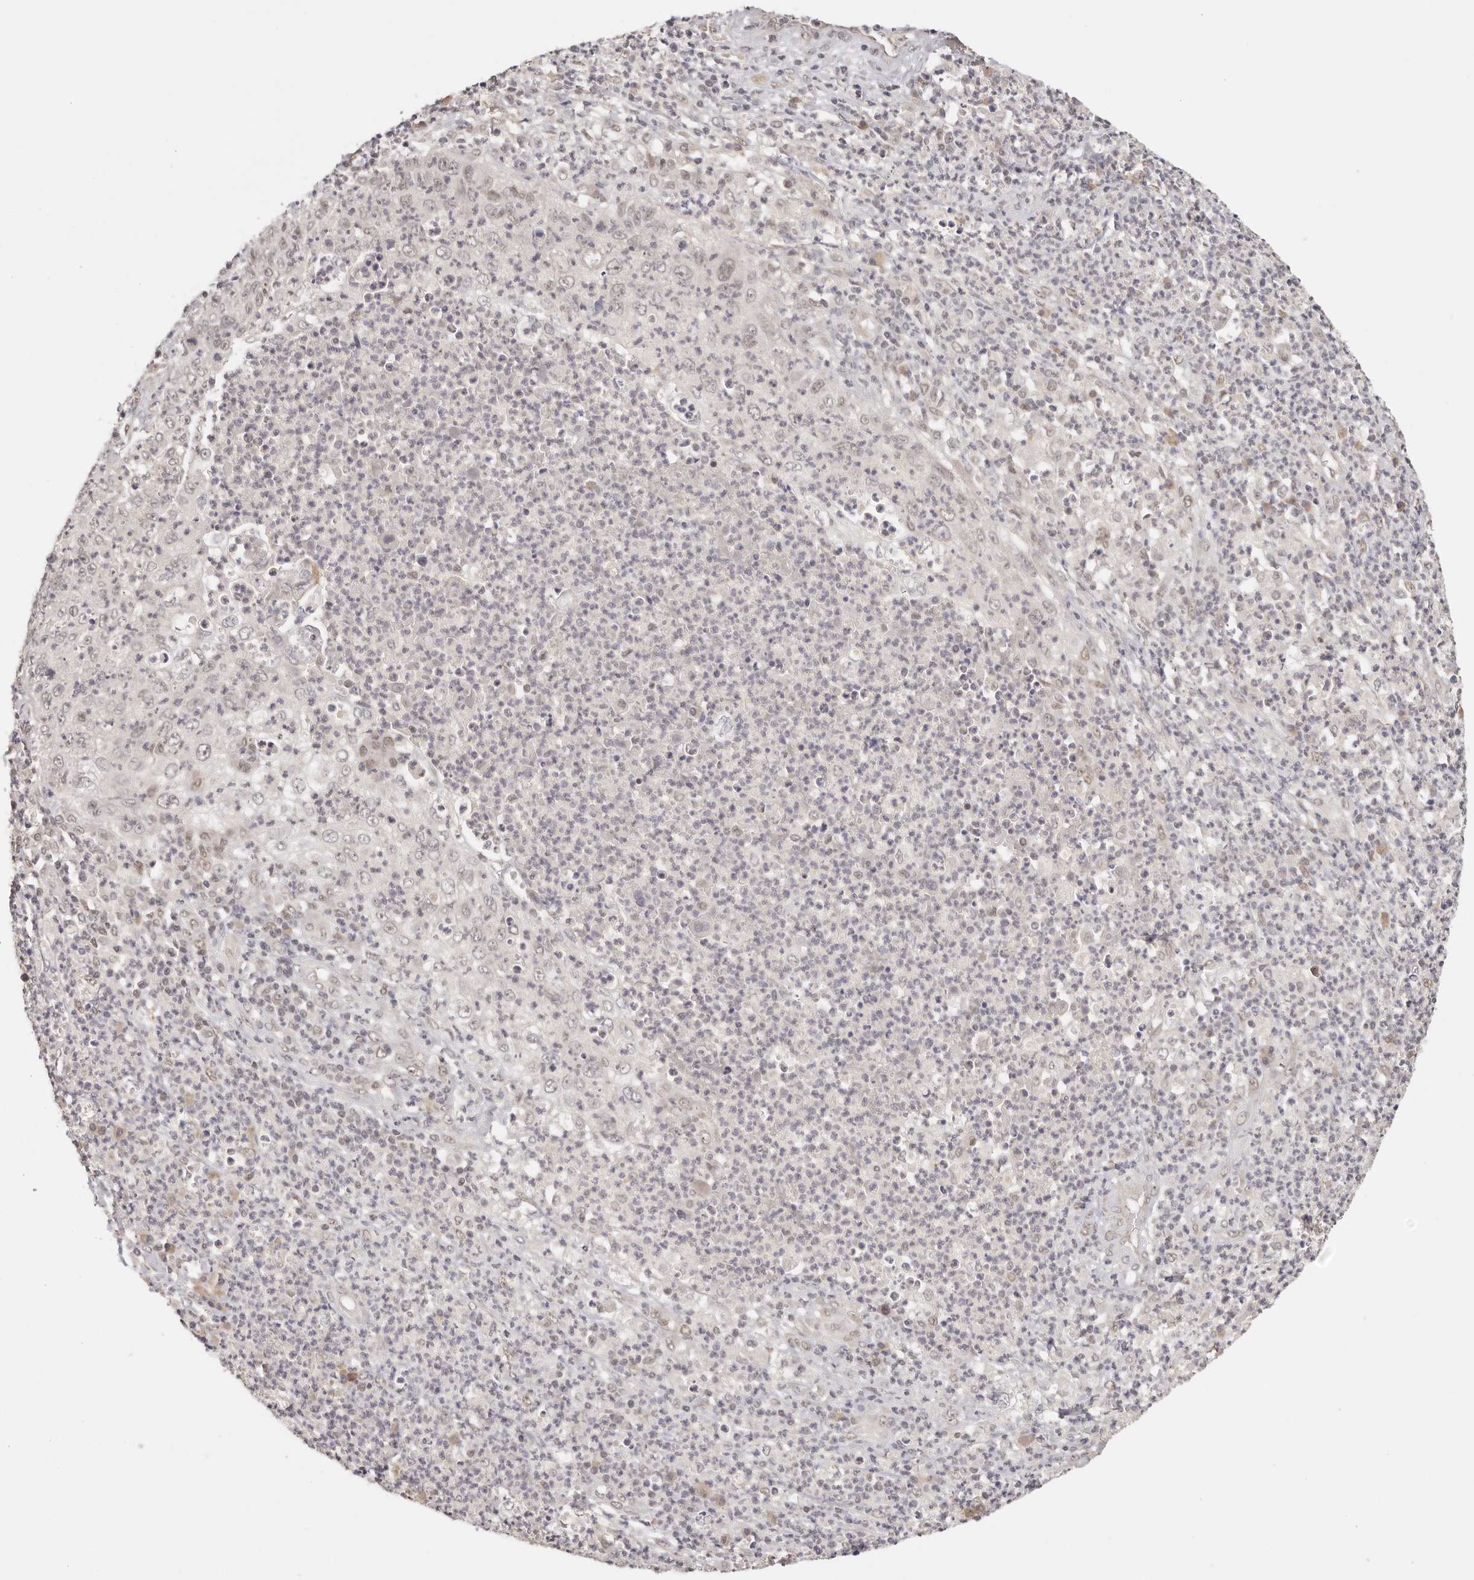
{"staining": {"intensity": "negative", "quantity": "none", "location": "none"}, "tissue": "cervical cancer", "cell_type": "Tumor cells", "image_type": "cancer", "snomed": [{"axis": "morphology", "description": "Squamous cell carcinoma, NOS"}, {"axis": "topography", "description": "Cervix"}], "caption": "Protein analysis of cervical cancer exhibits no significant staining in tumor cells. (DAB immunohistochemistry (IHC) visualized using brightfield microscopy, high magnification).", "gene": "RFC3", "patient": {"sex": "female", "age": 30}}